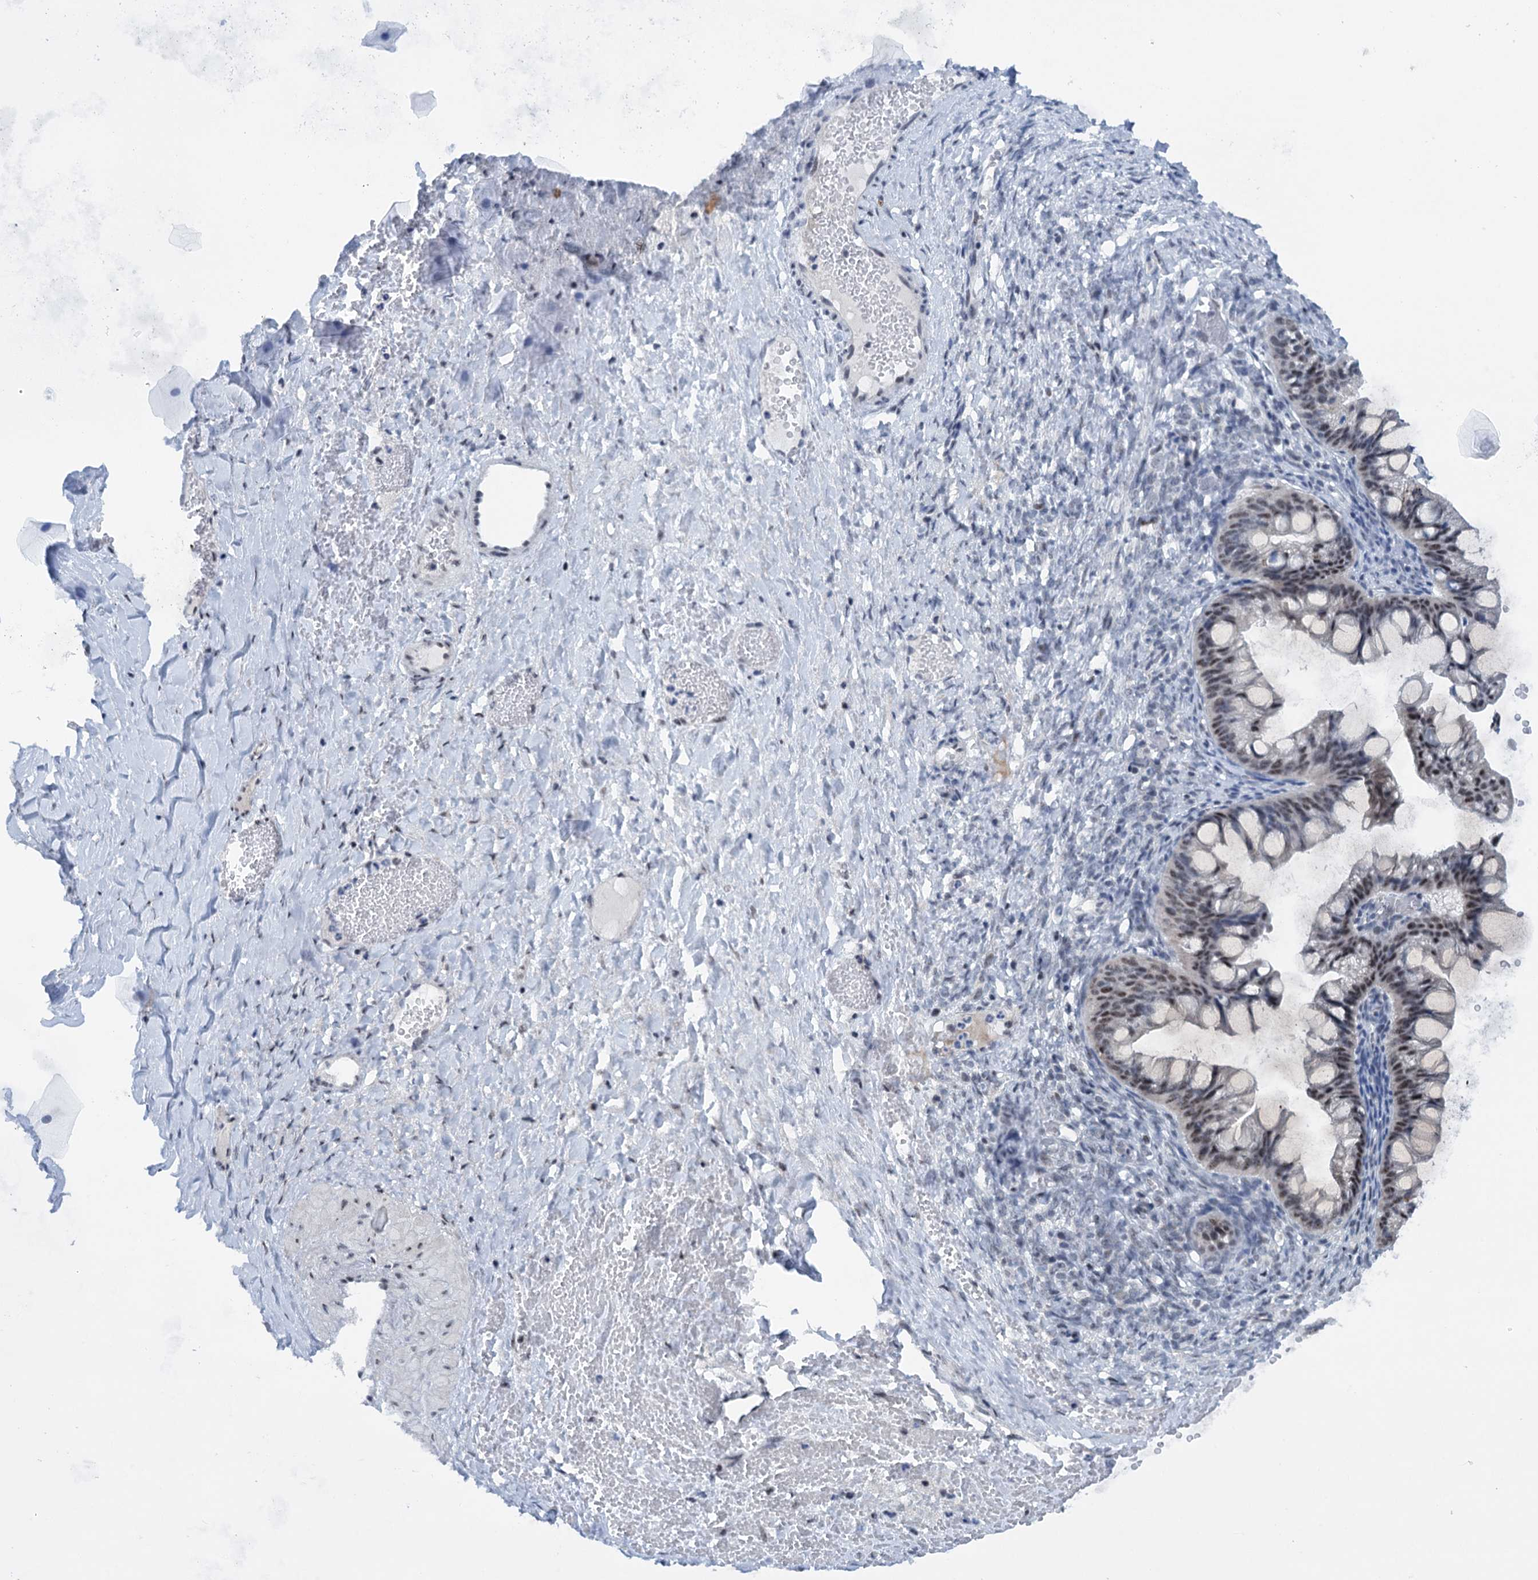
{"staining": {"intensity": "moderate", "quantity": ">75%", "location": "nuclear"}, "tissue": "ovarian cancer", "cell_type": "Tumor cells", "image_type": "cancer", "snomed": [{"axis": "morphology", "description": "Cystadenocarcinoma, mucinous, NOS"}, {"axis": "topography", "description": "Ovary"}], "caption": "A brown stain highlights moderate nuclear positivity of a protein in human ovarian cancer (mucinous cystadenocarcinoma) tumor cells.", "gene": "SREK1", "patient": {"sex": "female", "age": 73}}